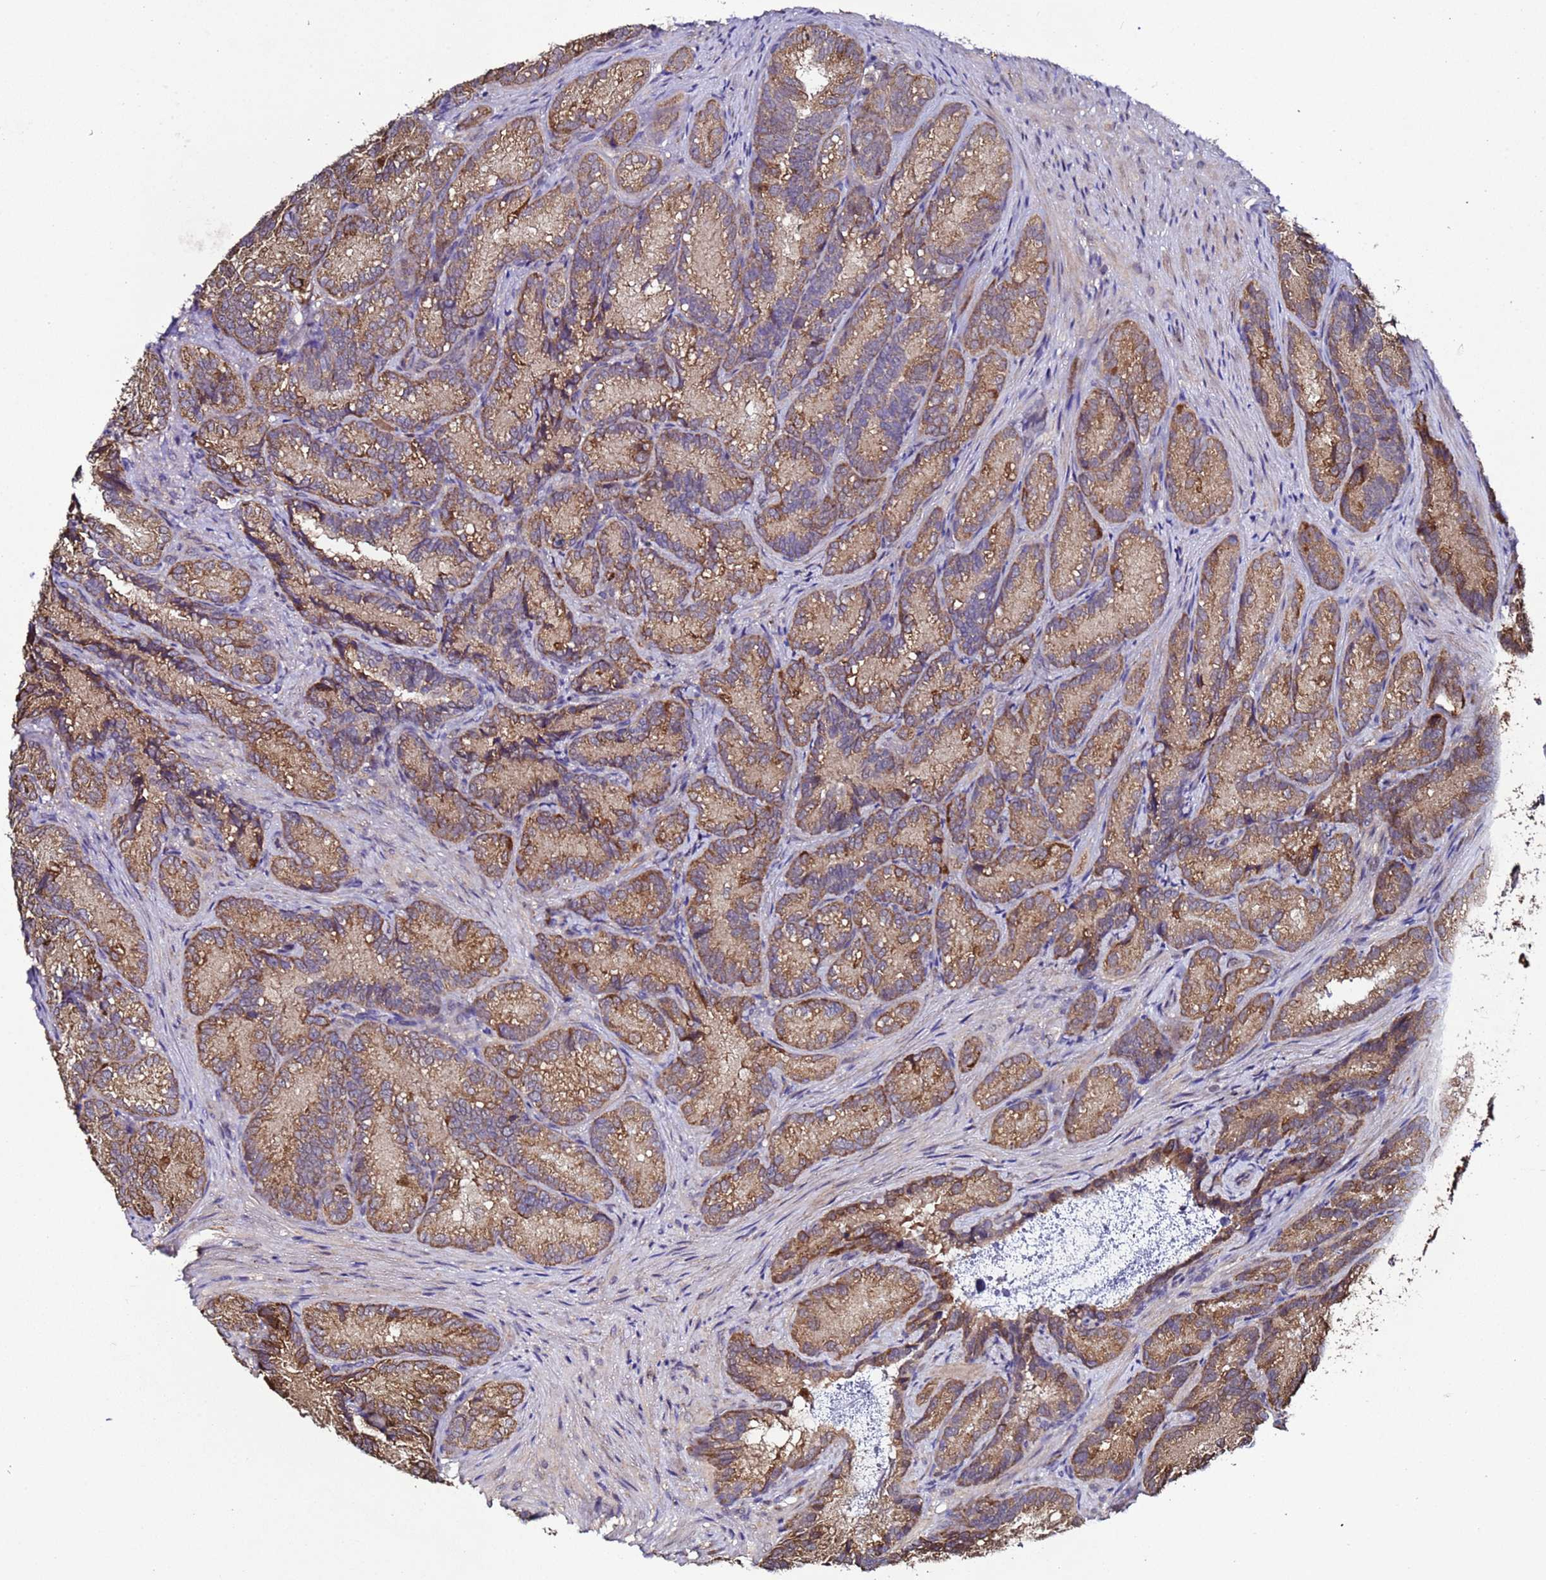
{"staining": {"intensity": "moderate", "quantity": ">75%", "location": "cytoplasmic/membranous"}, "tissue": "seminal vesicle", "cell_type": "Glandular cells", "image_type": "normal", "snomed": [{"axis": "morphology", "description": "Normal tissue, NOS"}, {"axis": "topography", "description": "Seminal veicle"}], "caption": "An immunohistochemistry histopathology image of benign tissue is shown. Protein staining in brown highlights moderate cytoplasmic/membranous positivity in seminal vesicle within glandular cells.", "gene": "HSPBAP1", "patient": {"sex": "male", "age": 58}}